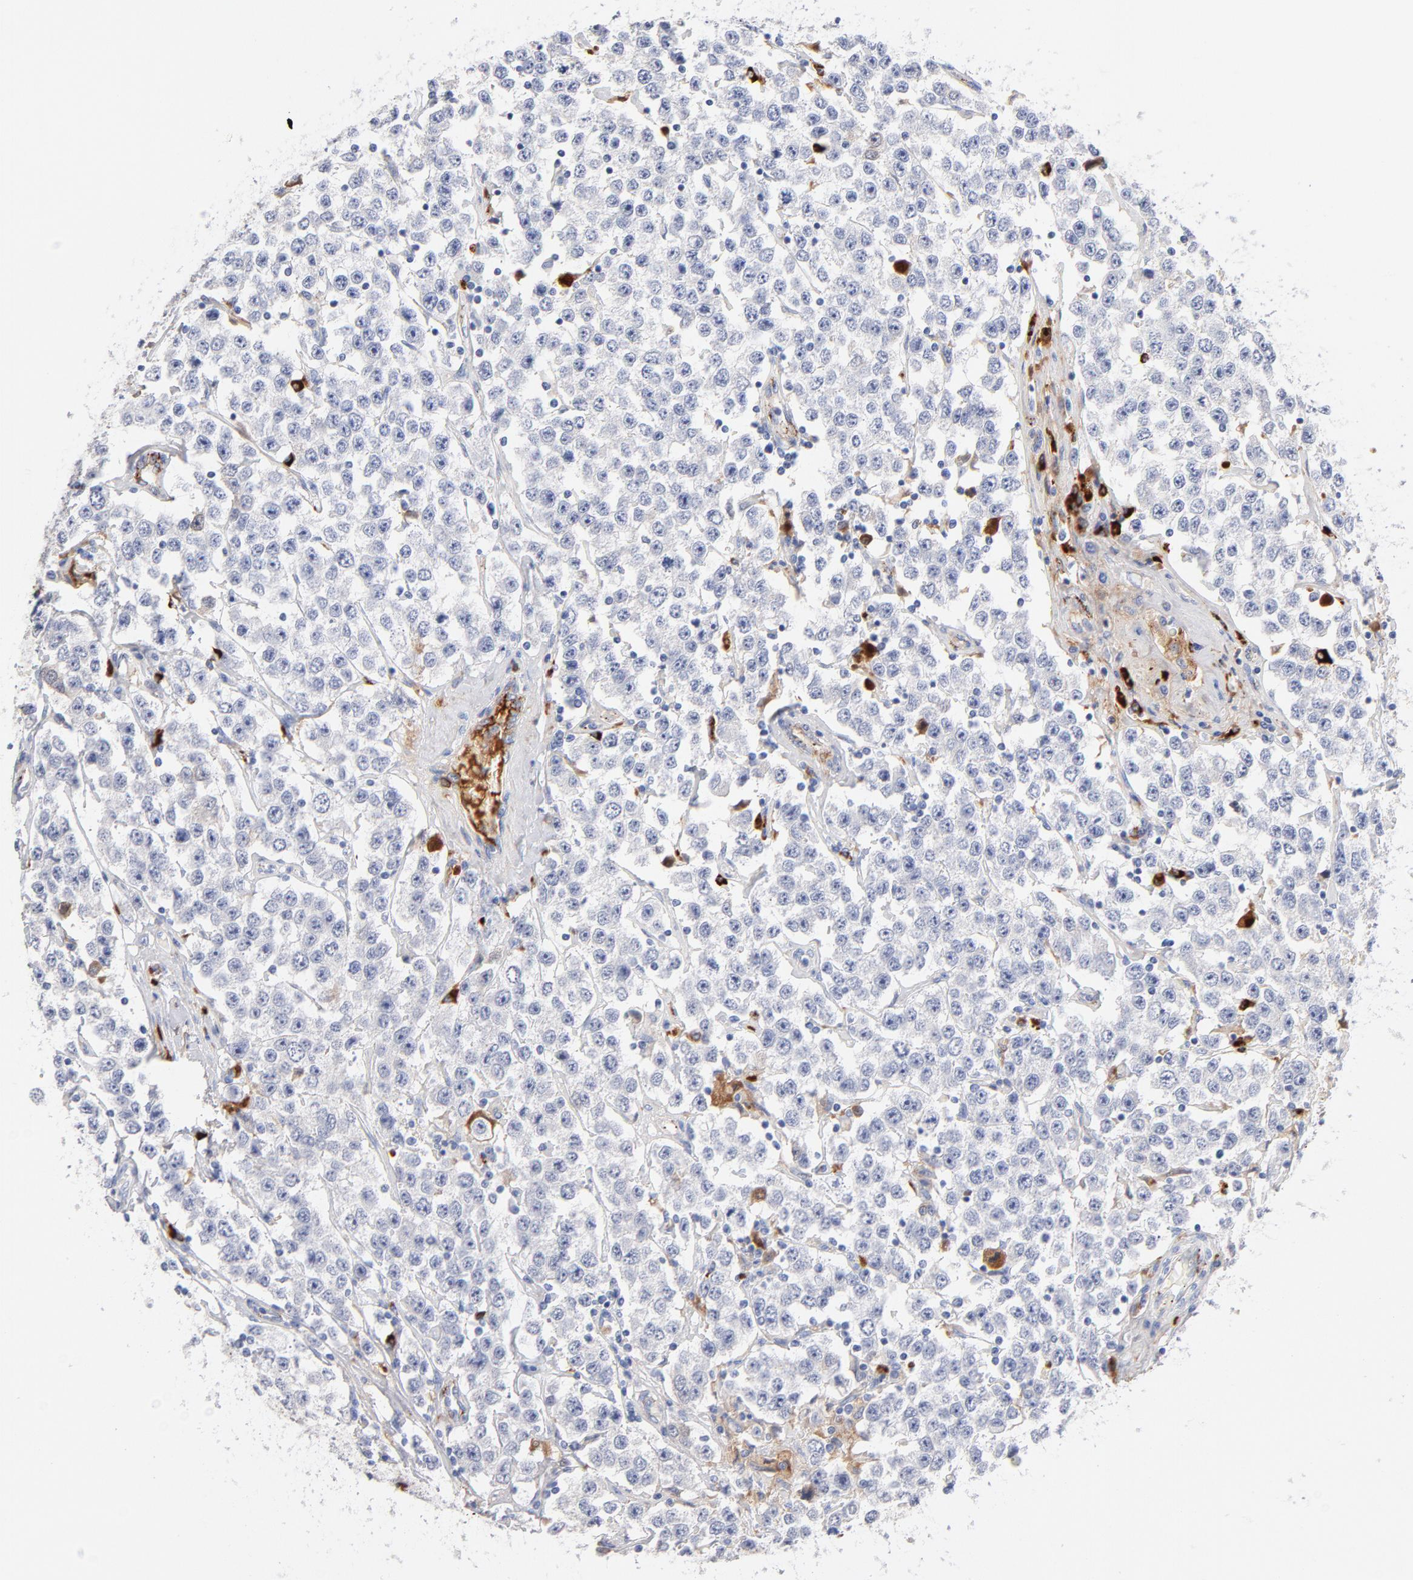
{"staining": {"intensity": "negative", "quantity": "none", "location": "none"}, "tissue": "testis cancer", "cell_type": "Tumor cells", "image_type": "cancer", "snomed": [{"axis": "morphology", "description": "Seminoma, NOS"}, {"axis": "topography", "description": "Testis"}], "caption": "Testis seminoma was stained to show a protein in brown. There is no significant staining in tumor cells.", "gene": "PLAT", "patient": {"sex": "male", "age": 52}}